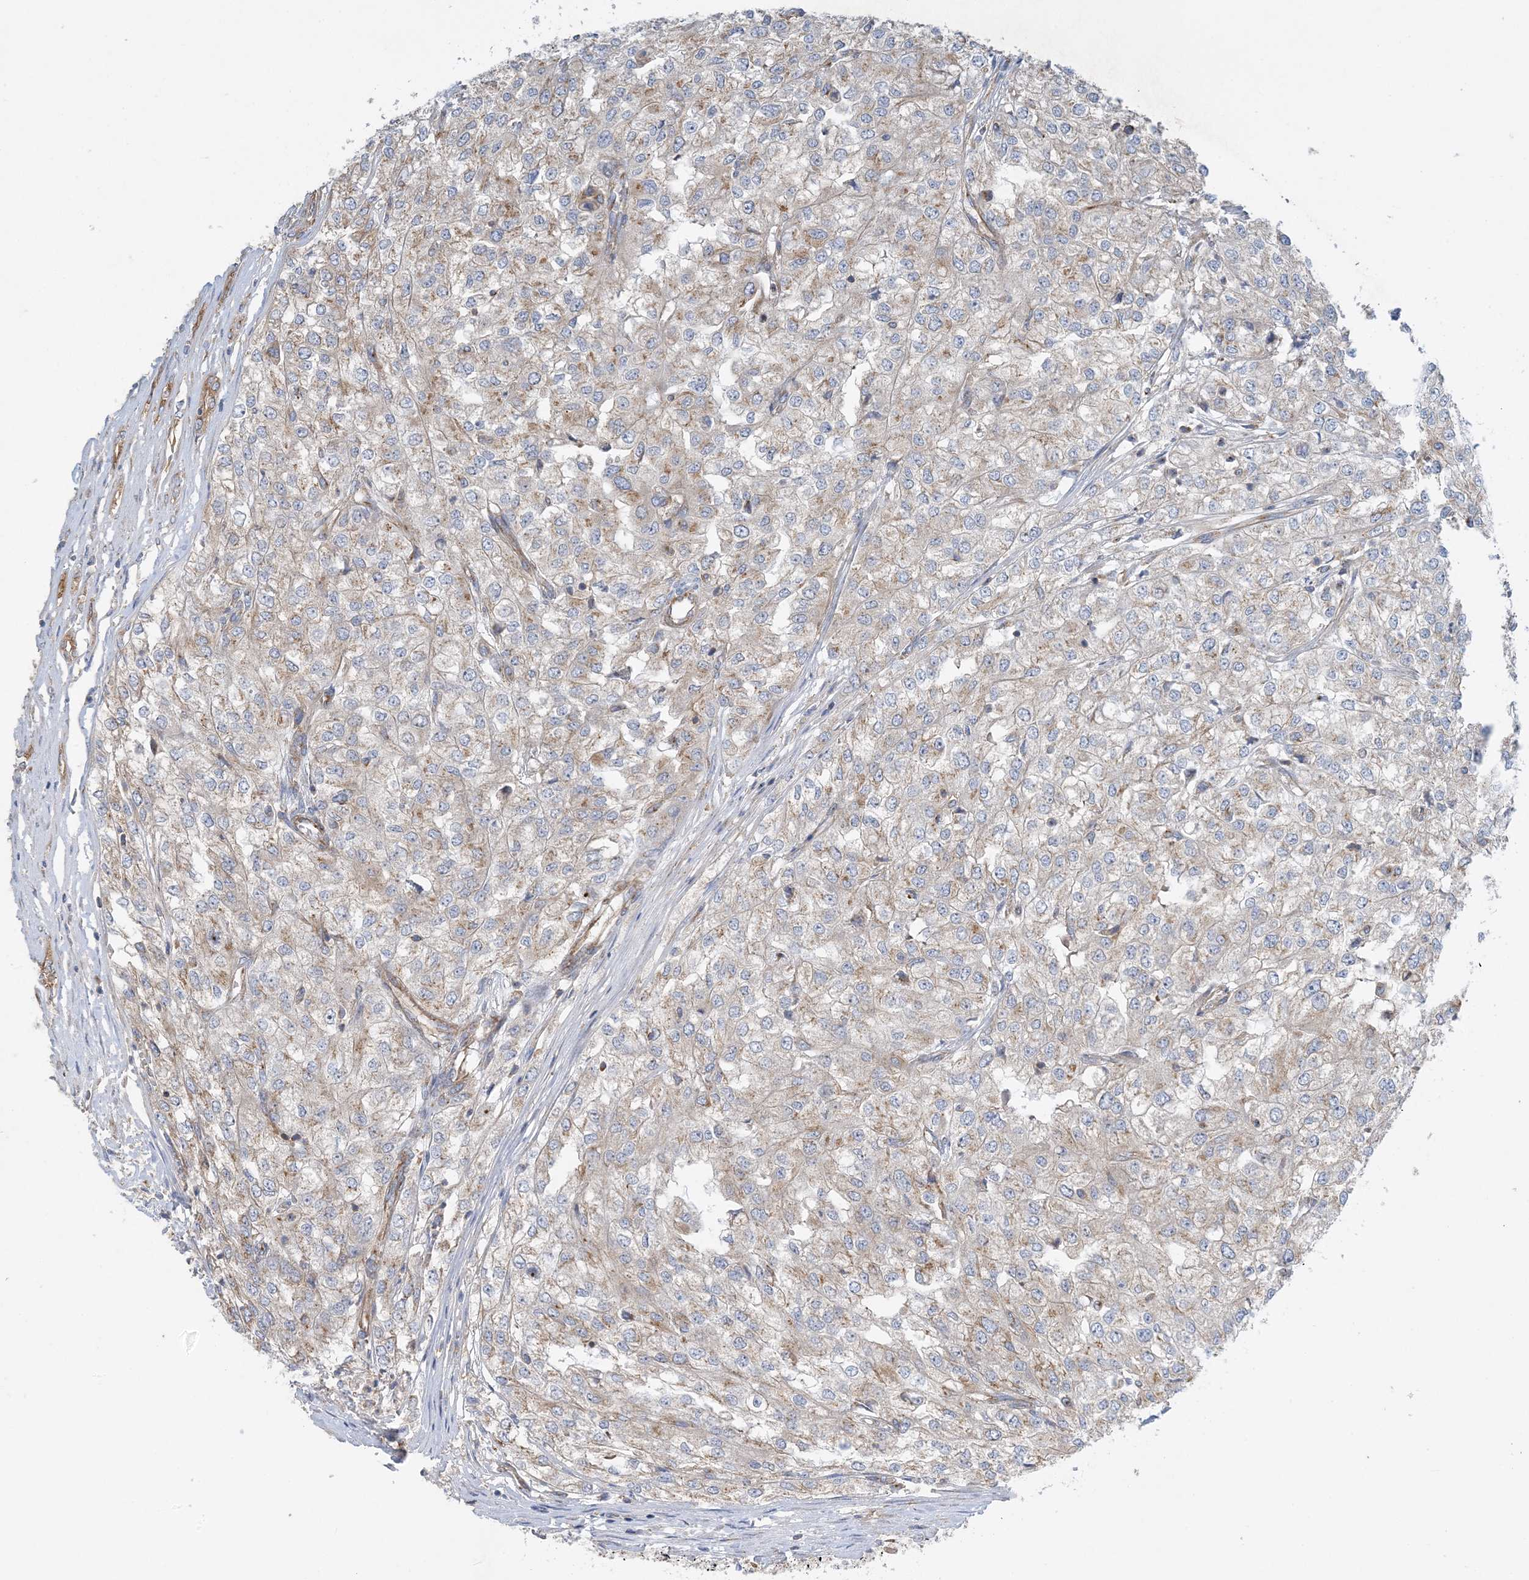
{"staining": {"intensity": "weak", "quantity": "25%-75%", "location": "cytoplasmic/membranous"}, "tissue": "renal cancer", "cell_type": "Tumor cells", "image_type": "cancer", "snomed": [{"axis": "morphology", "description": "Adenocarcinoma, NOS"}, {"axis": "topography", "description": "Kidney"}], "caption": "Immunohistochemical staining of renal cancer exhibits weak cytoplasmic/membranous protein positivity in approximately 25%-75% of tumor cells. (DAB (3,3'-diaminobenzidine) IHC, brown staining for protein, blue staining for nuclei).", "gene": "SIDT1", "patient": {"sex": "female", "age": 54}}